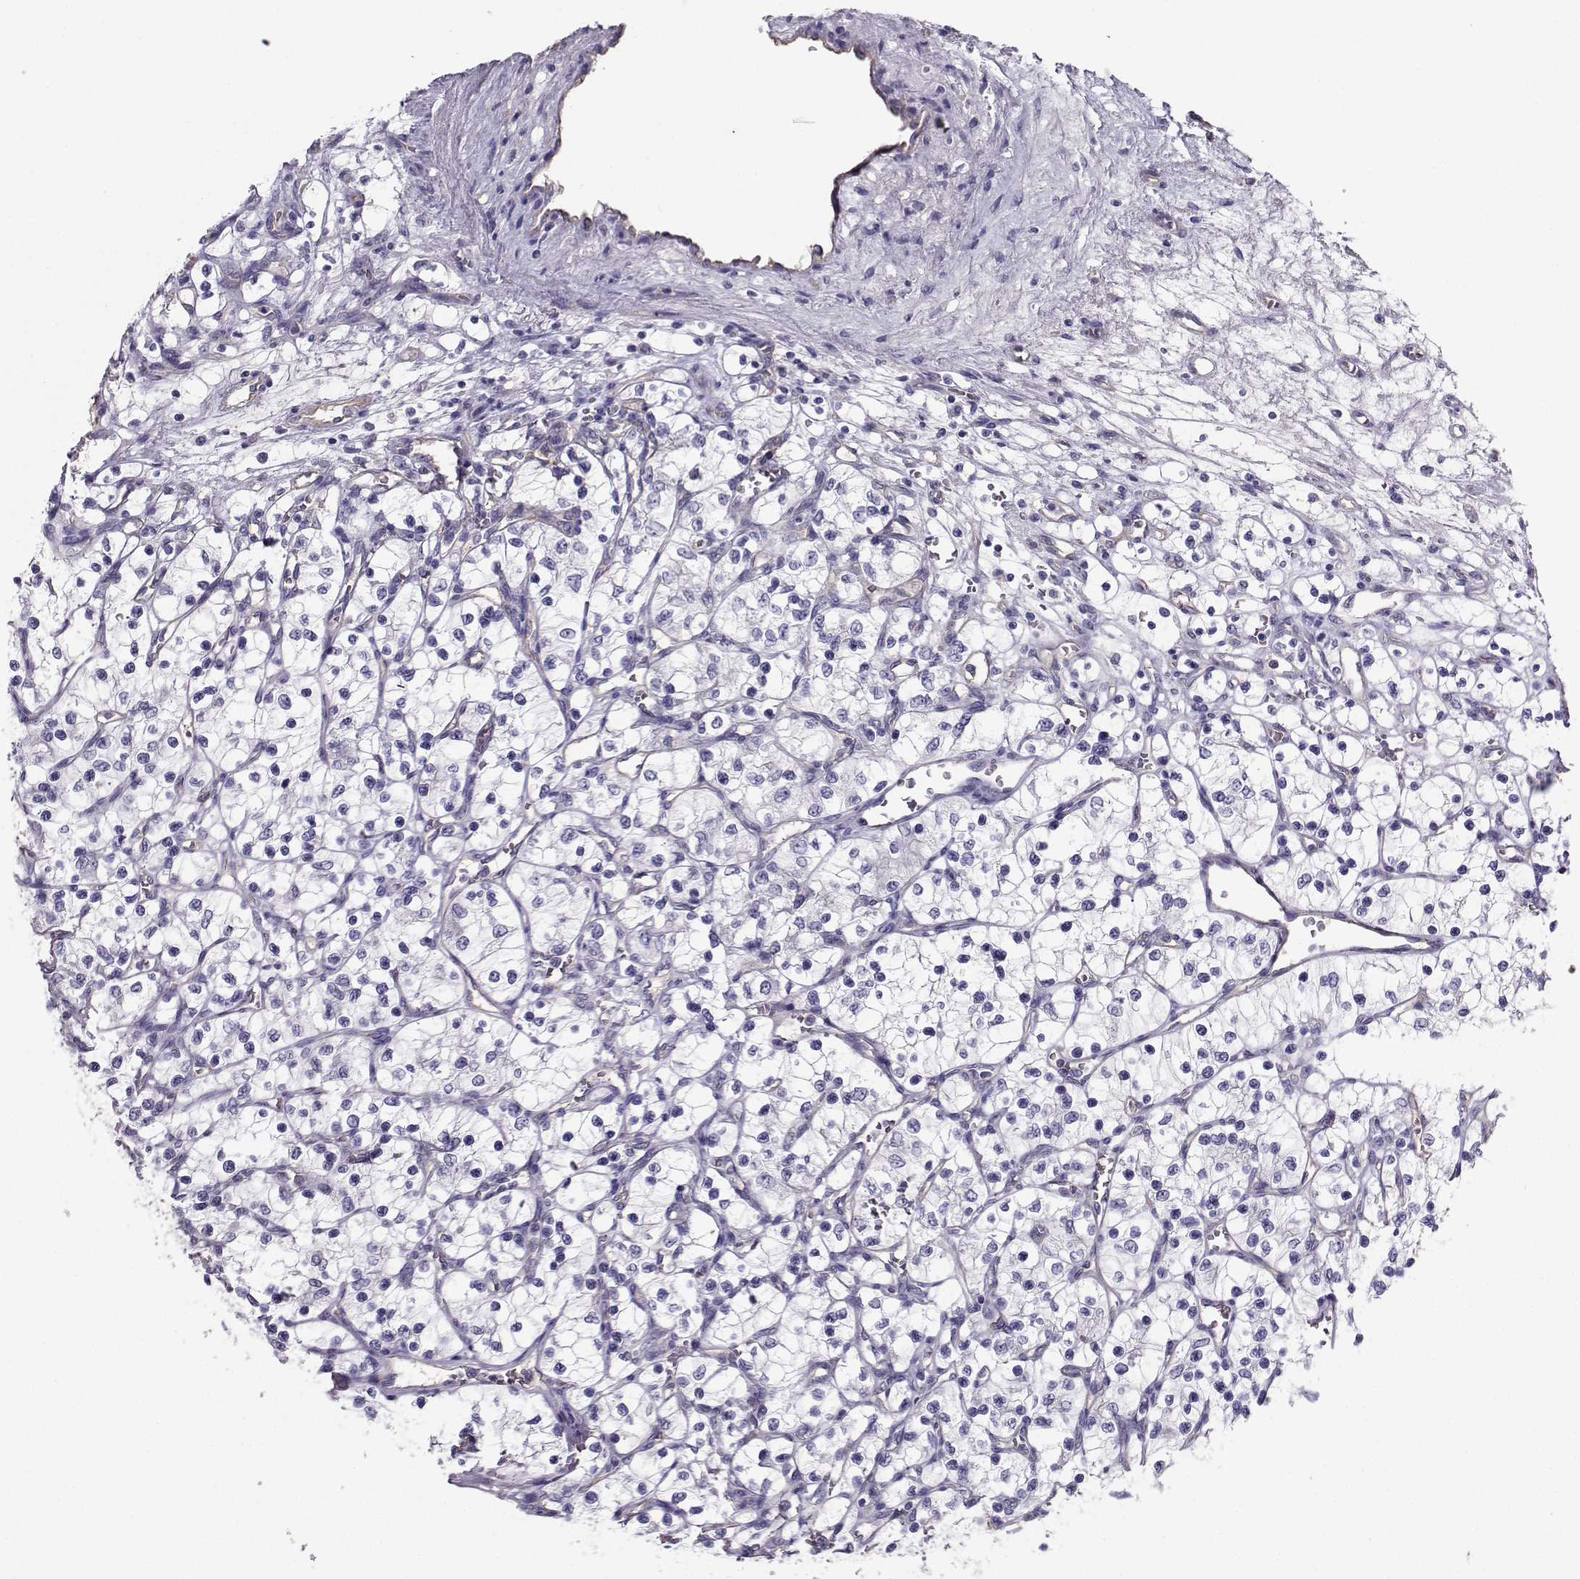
{"staining": {"intensity": "negative", "quantity": "none", "location": "none"}, "tissue": "renal cancer", "cell_type": "Tumor cells", "image_type": "cancer", "snomed": [{"axis": "morphology", "description": "Adenocarcinoma, NOS"}, {"axis": "topography", "description": "Kidney"}], "caption": "Immunohistochemical staining of renal cancer (adenocarcinoma) shows no significant positivity in tumor cells.", "gene": "CLUL1", "patient": {"sex": "female", "age": 69}}